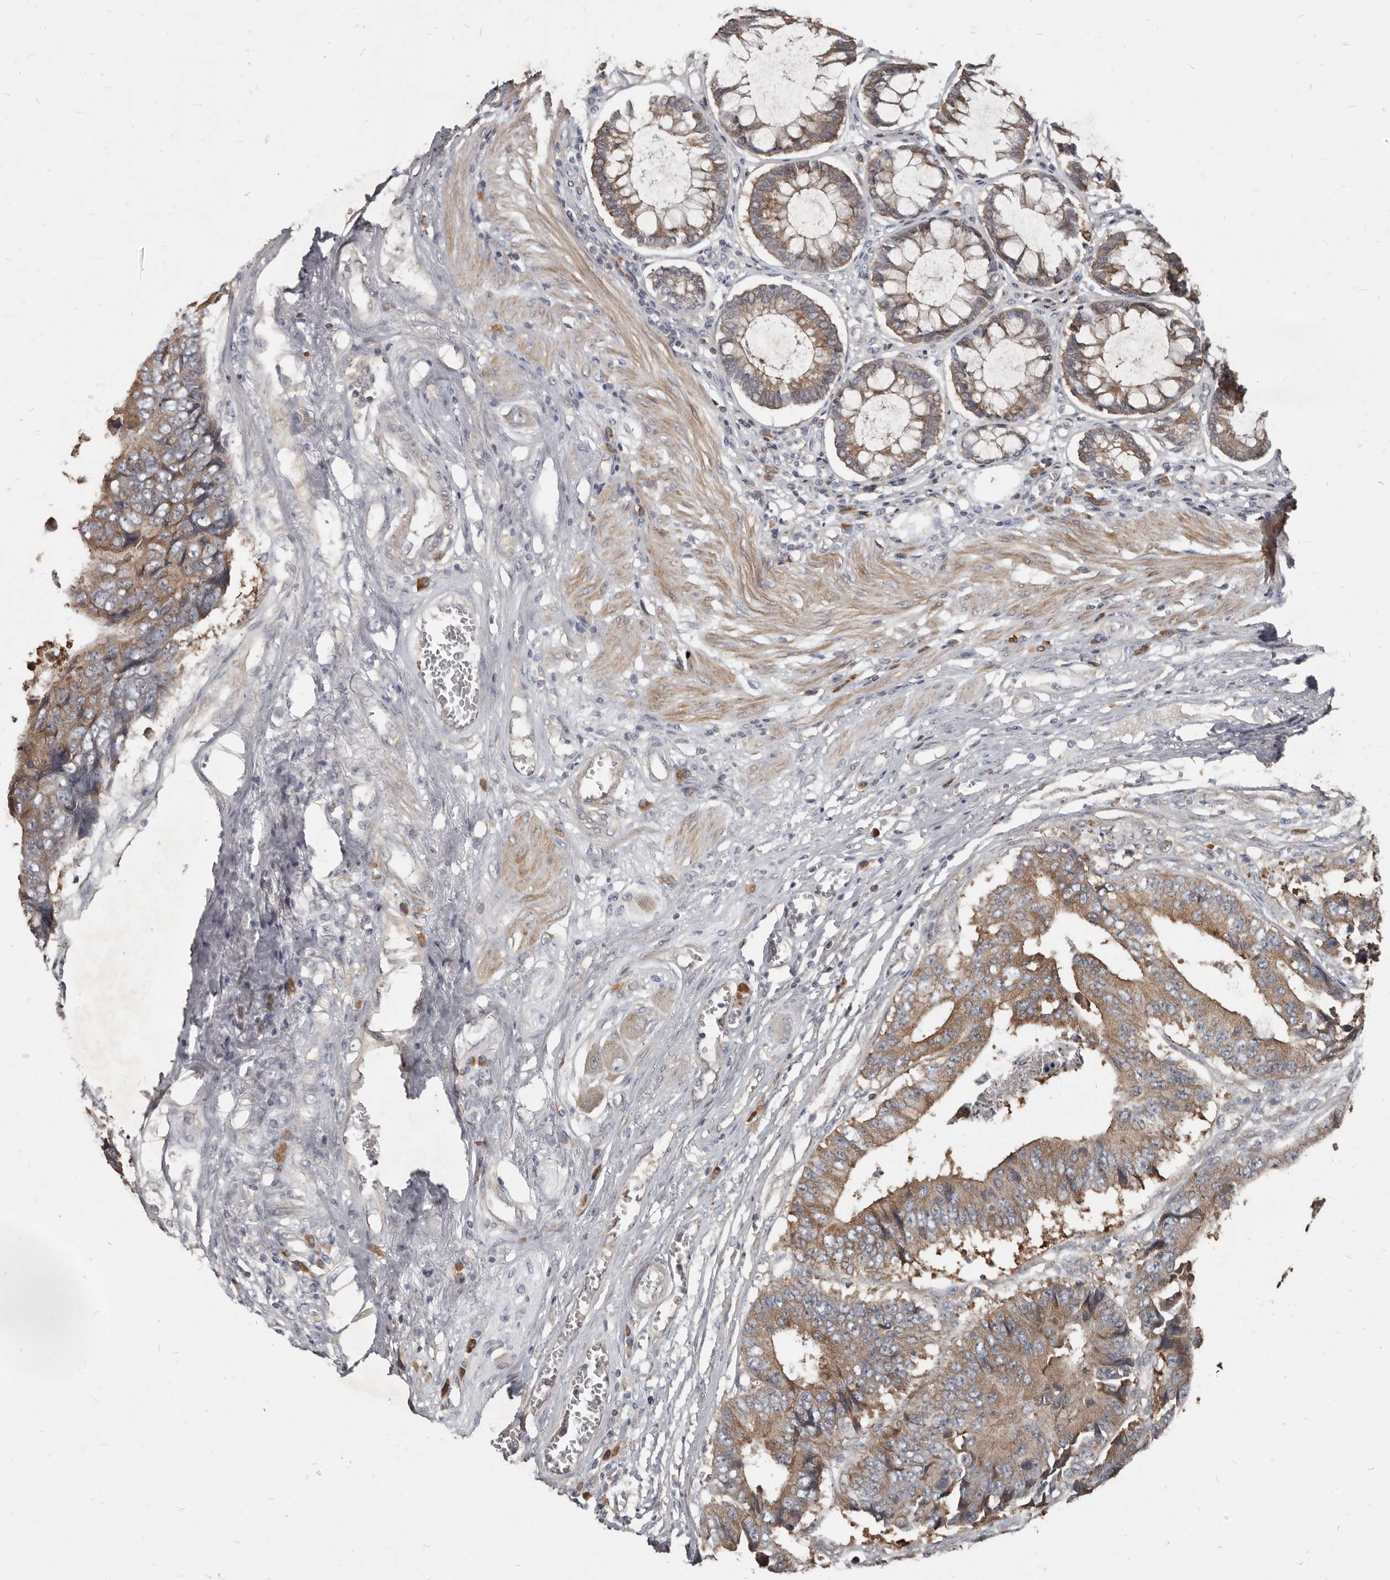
{"staining": {"intensity": "moderate", "quantity": ">75%", "location": "cytoplasmic/membranous"}, "tissue": "colorectal cancer", "cell_type": "Tumor cells", "image_type": "cancer", "snomed": [{"axis": "morphology", "description": "Adenocarcinoma, NOS"}, {"axis": "topography", "description": "Rectum"}], "caption": "There is medium levels of moderate cytoplasmic/membranous positivity in tumor cells of adenocarcinoma (colorectal), as demonstrated by immunohistochemical staining (brown color).", "gene": "AKNAD1", "patient": {"sex": "male", "age": 84}}